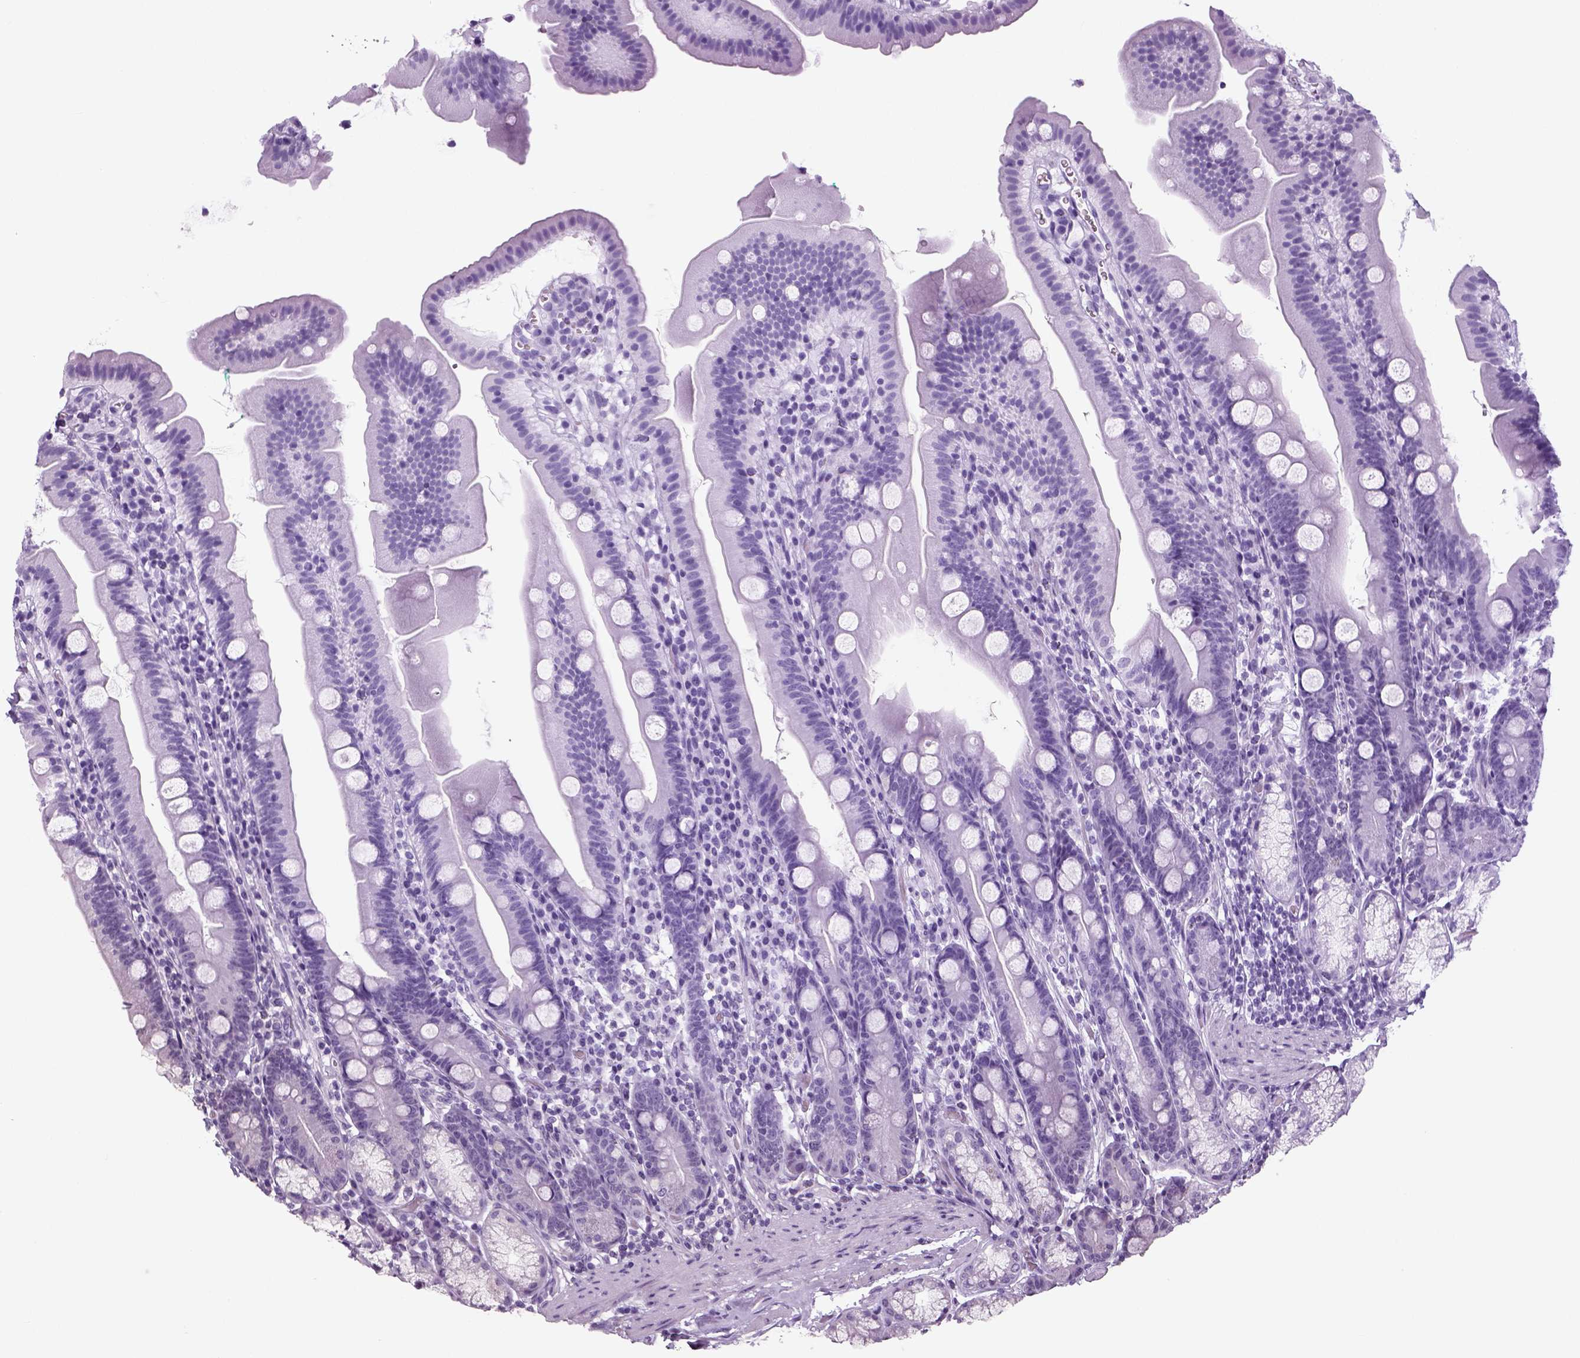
{"staining": {"intensity": "negative", "quantity": "none", "location": "none"}, "tissue": "duodenum", "cell_type": "Glandular cells", "image_type": "normal", "snomed": [{"axis": "morphology", "description": "Normal tissue, NOS"}, {"axis": "topography", "description": "Duodenum"}], "caption": "Duodenum was stained to show a protein in brown. There is no significant staining in glandular cells. Brightfield microscopy of immunohistochemistry stained with DAB (brown) and hematoxylin (blue), captured at high magnification.", "gene": "NECAB1", "patient": {"sex": "female", "age": 67}}